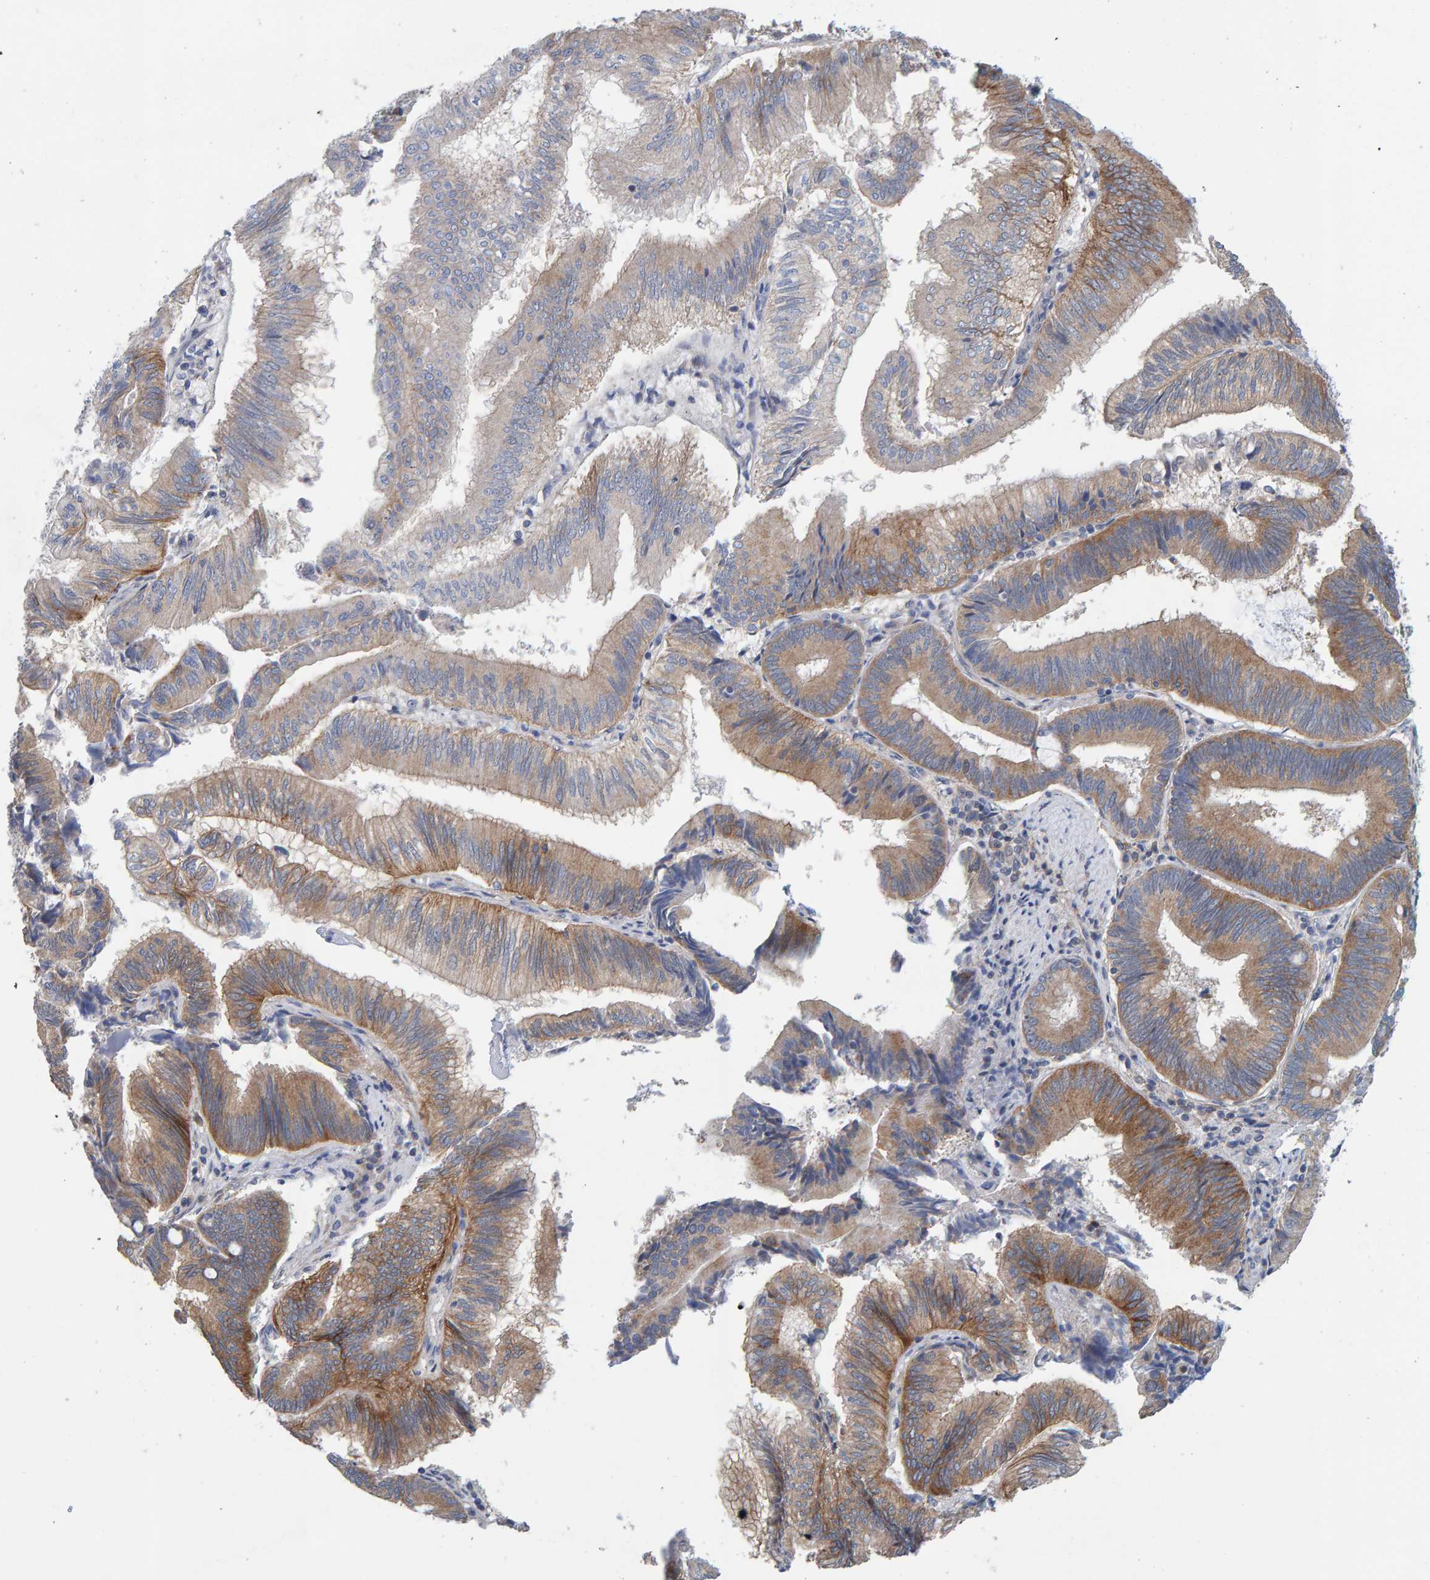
{"staining": {"intensity": "moderate", "quantity": "25%-75%", "location": "cytoplasmic/membranous"}, "tissue": "pancreatic cancer", "cell_type": "Tumor cells", "image_type": "cancer", "snomed": [{"axis": "morphology", "description": "Adenocarcinoma, NOS"}, {"axis": "topography", "description": "Pancreas"}], "caption": "Moderate cytoplasmic/membranous expression for a protein is seen in approximately 25%-75% of tumor cells of pancreatic cancer using IHC.", "gene": "RGP1", "patient": {"sex": "male", "age": 82}}